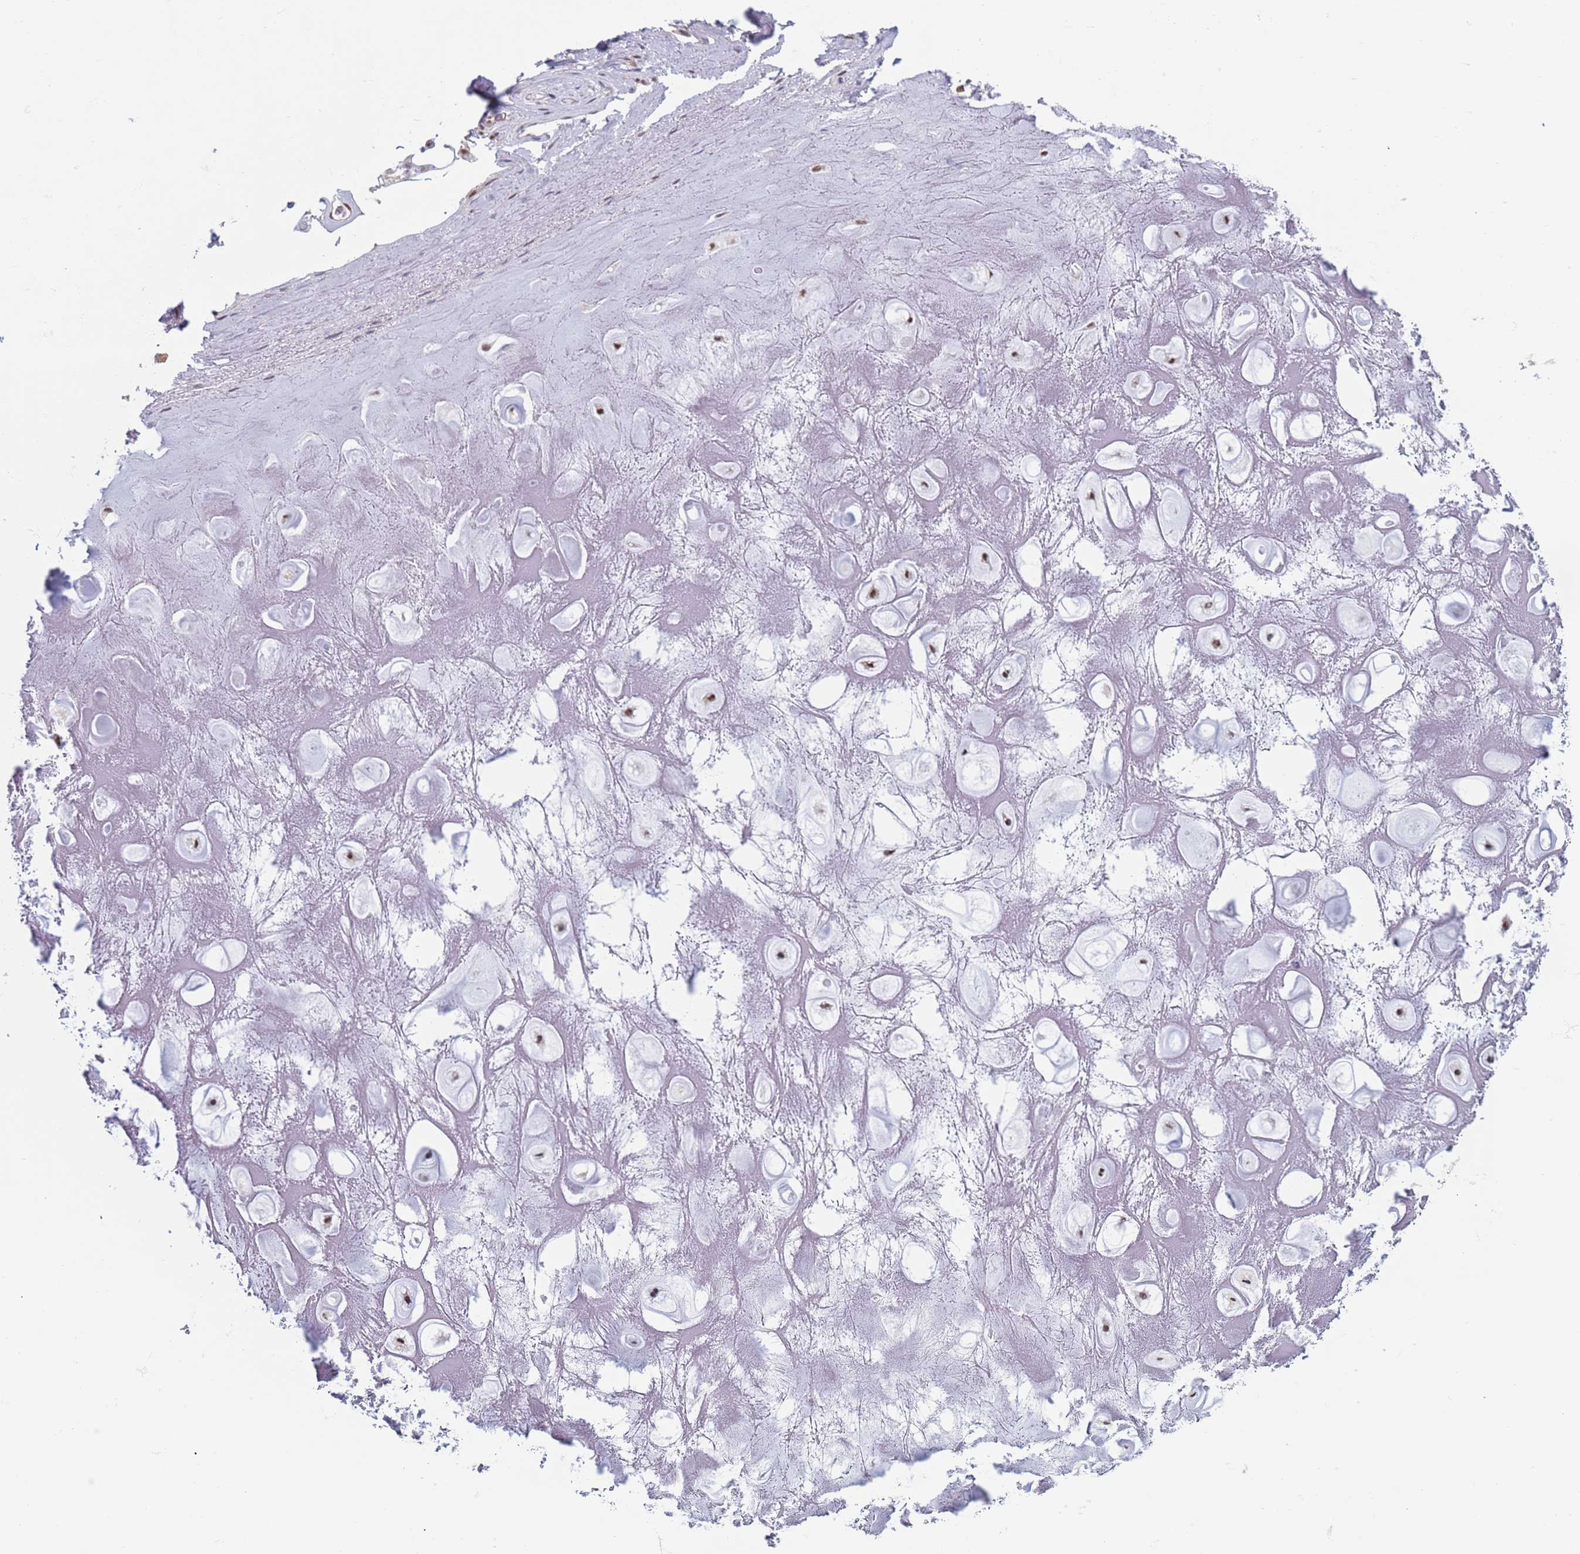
{"staining": {"intensity": "negative", "quantity": "none", "location": "none"}, "tissue": "adipose tissue", "cell_type": "Adipocytes", "image_type": "normal", "snomed": [{"axis": "morphology", "description": "Normal tissue, NOS"}, {"axis": "topography", "description": "Cartilage tissue"}], "caption": "Immunohistochemistry (IHC) photomicrograph of normal adipose tissue: human adipose tissue stained with DAB (3,3'-diaminobenzidine) displays no significant protein staining in adipocytes. (Brightfield microscopy of DAB immunohistochemistry (IHC) at high magnification).", "gene": "SAE1", "patient": {"sex": "male", "age": 81}}